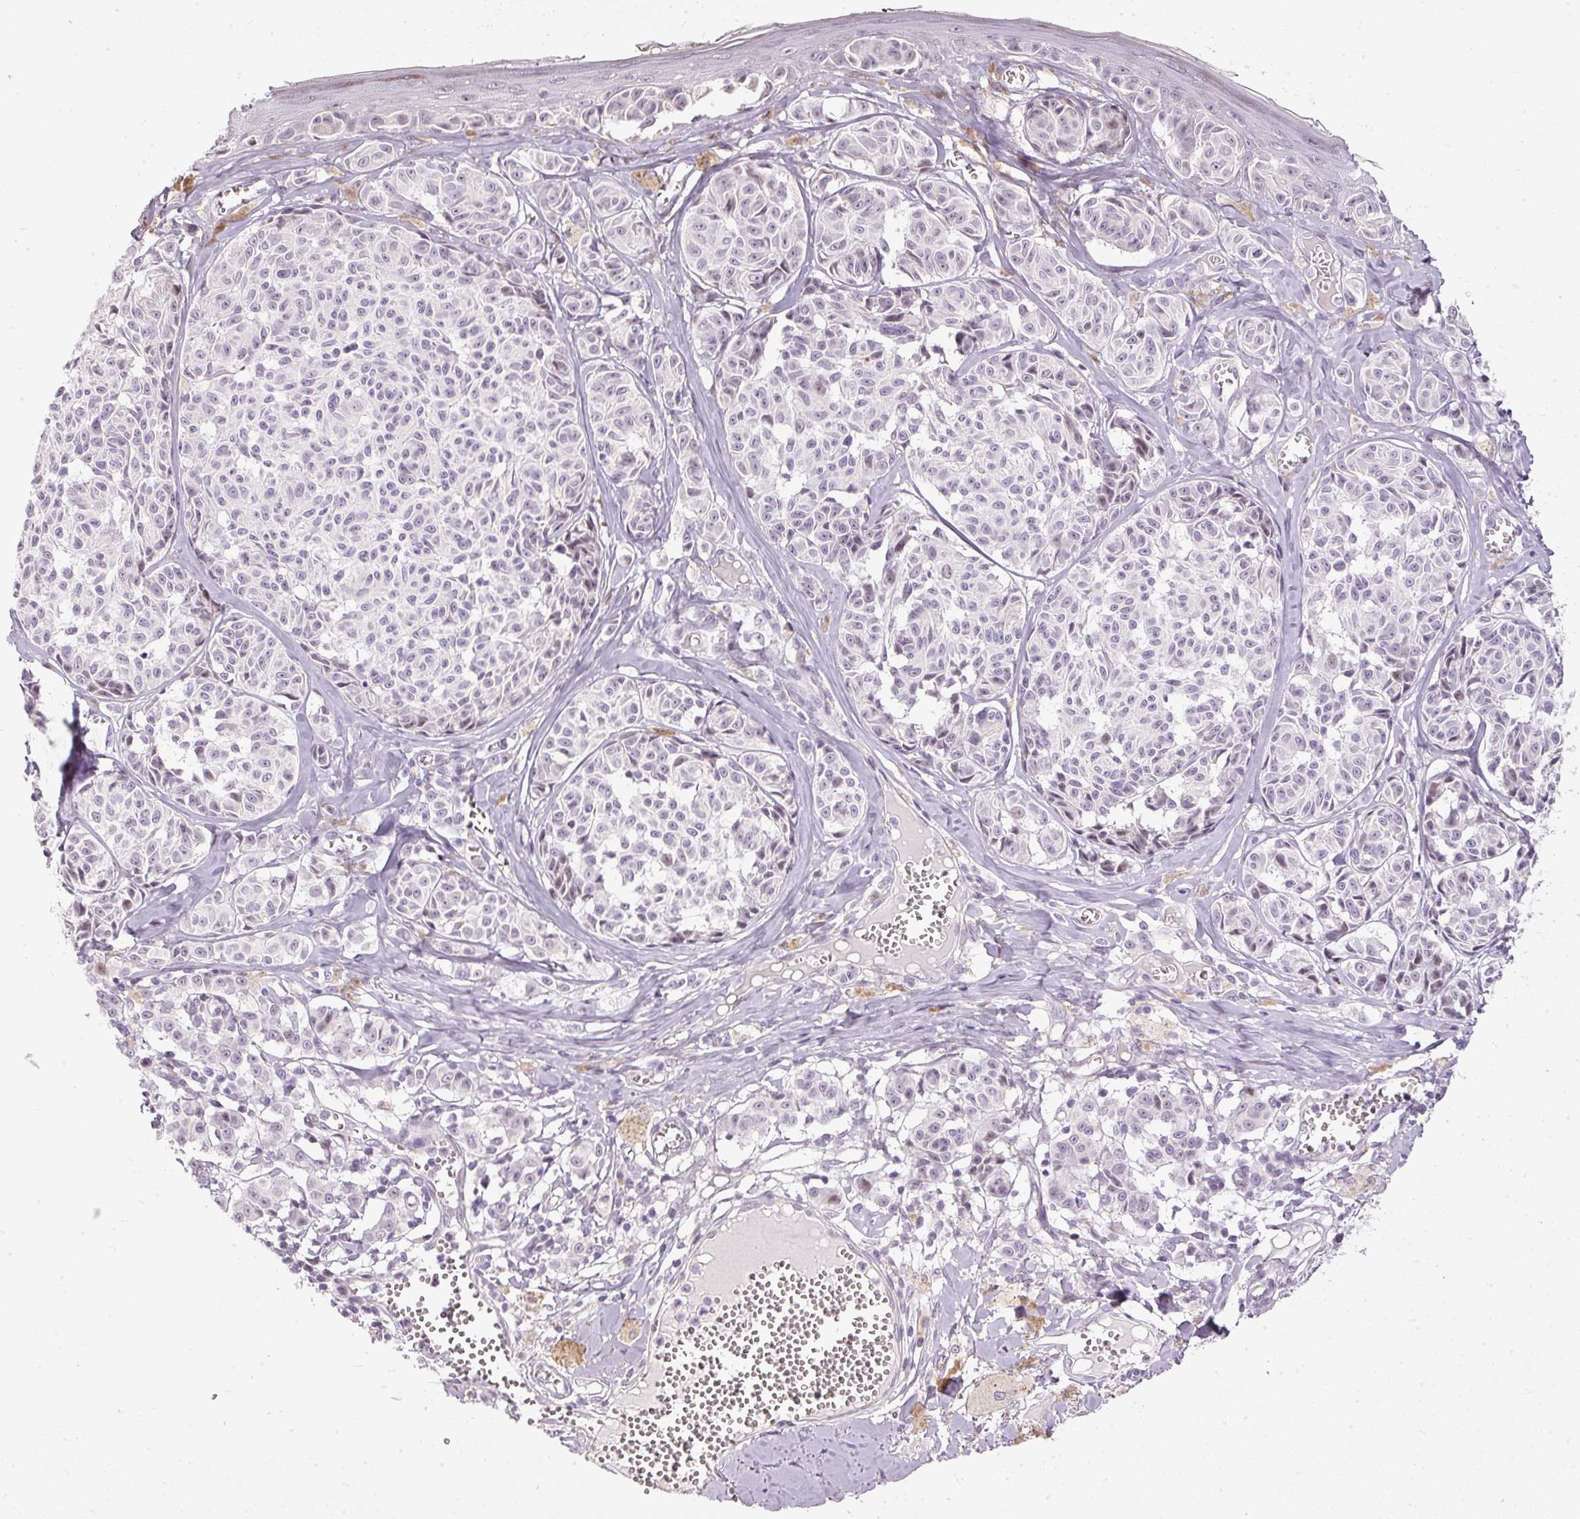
{"staining": {"intensity": "weak", "quantity": "25%-75%", "location": "cytoplasmic/membranous"}, "tissue": "melanoma", "cell_type": "Tumor cells", "image_type": "cancer", "snomed": [{"axis": "morphology", "description": "Malignant melanoma, NOS"}, {"axis": "topography", "description": "Skin"}], "caption": "Melanoma tissue exhibits weak cytoplasmic/membranous positivity in approximately 25%-75% of tumor cells, visualized by immunohistochemistry. The protein is stained brown, and the nuclei are stained in blue (DAB IHC with brightfield microscopy, high magnification).", "gene": "NRDE2", "patient": {"sex": "female", "age": 43}}